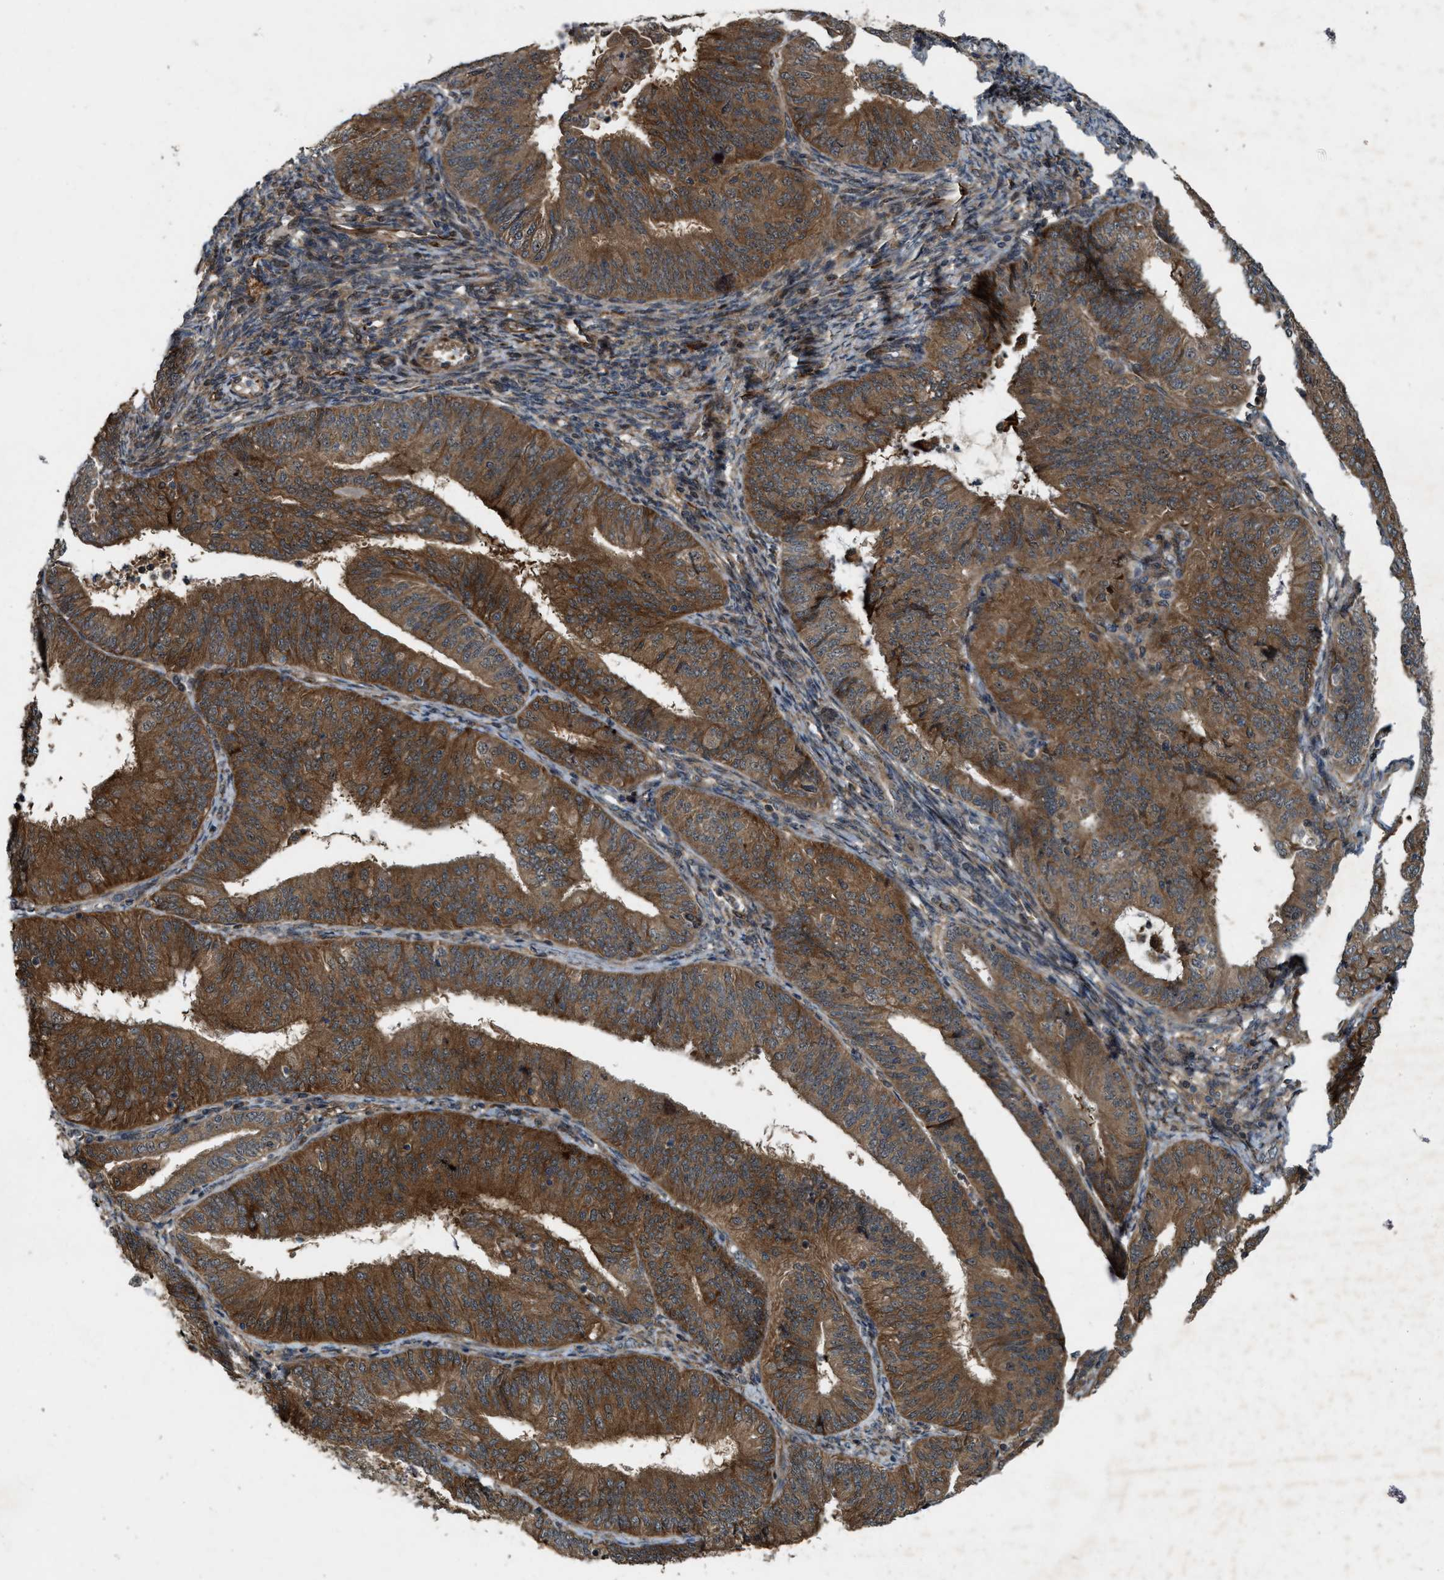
{"staining": {"intensity": "strong", "quantity": ">75%", "location": "cytoplasmic/membranous"}, "tissue": "endometrial cancer", "cell_type": "Tumor cells", "image_type": "cancer", "snomed": [{"axis": "morphology", "description": "Adenocarcinoma, NOS"}, {"axis": "topography", "description": "Endometrium"}], "caption": "The photomicrograph displays a brown stain indicating the presence of a protein in the cytoplasmic/membranous of tumor cells in endometrial cancer (adenocarcinoma).", "gene": "LRRC72", "patient": {"sex": "female", "age": 58}}